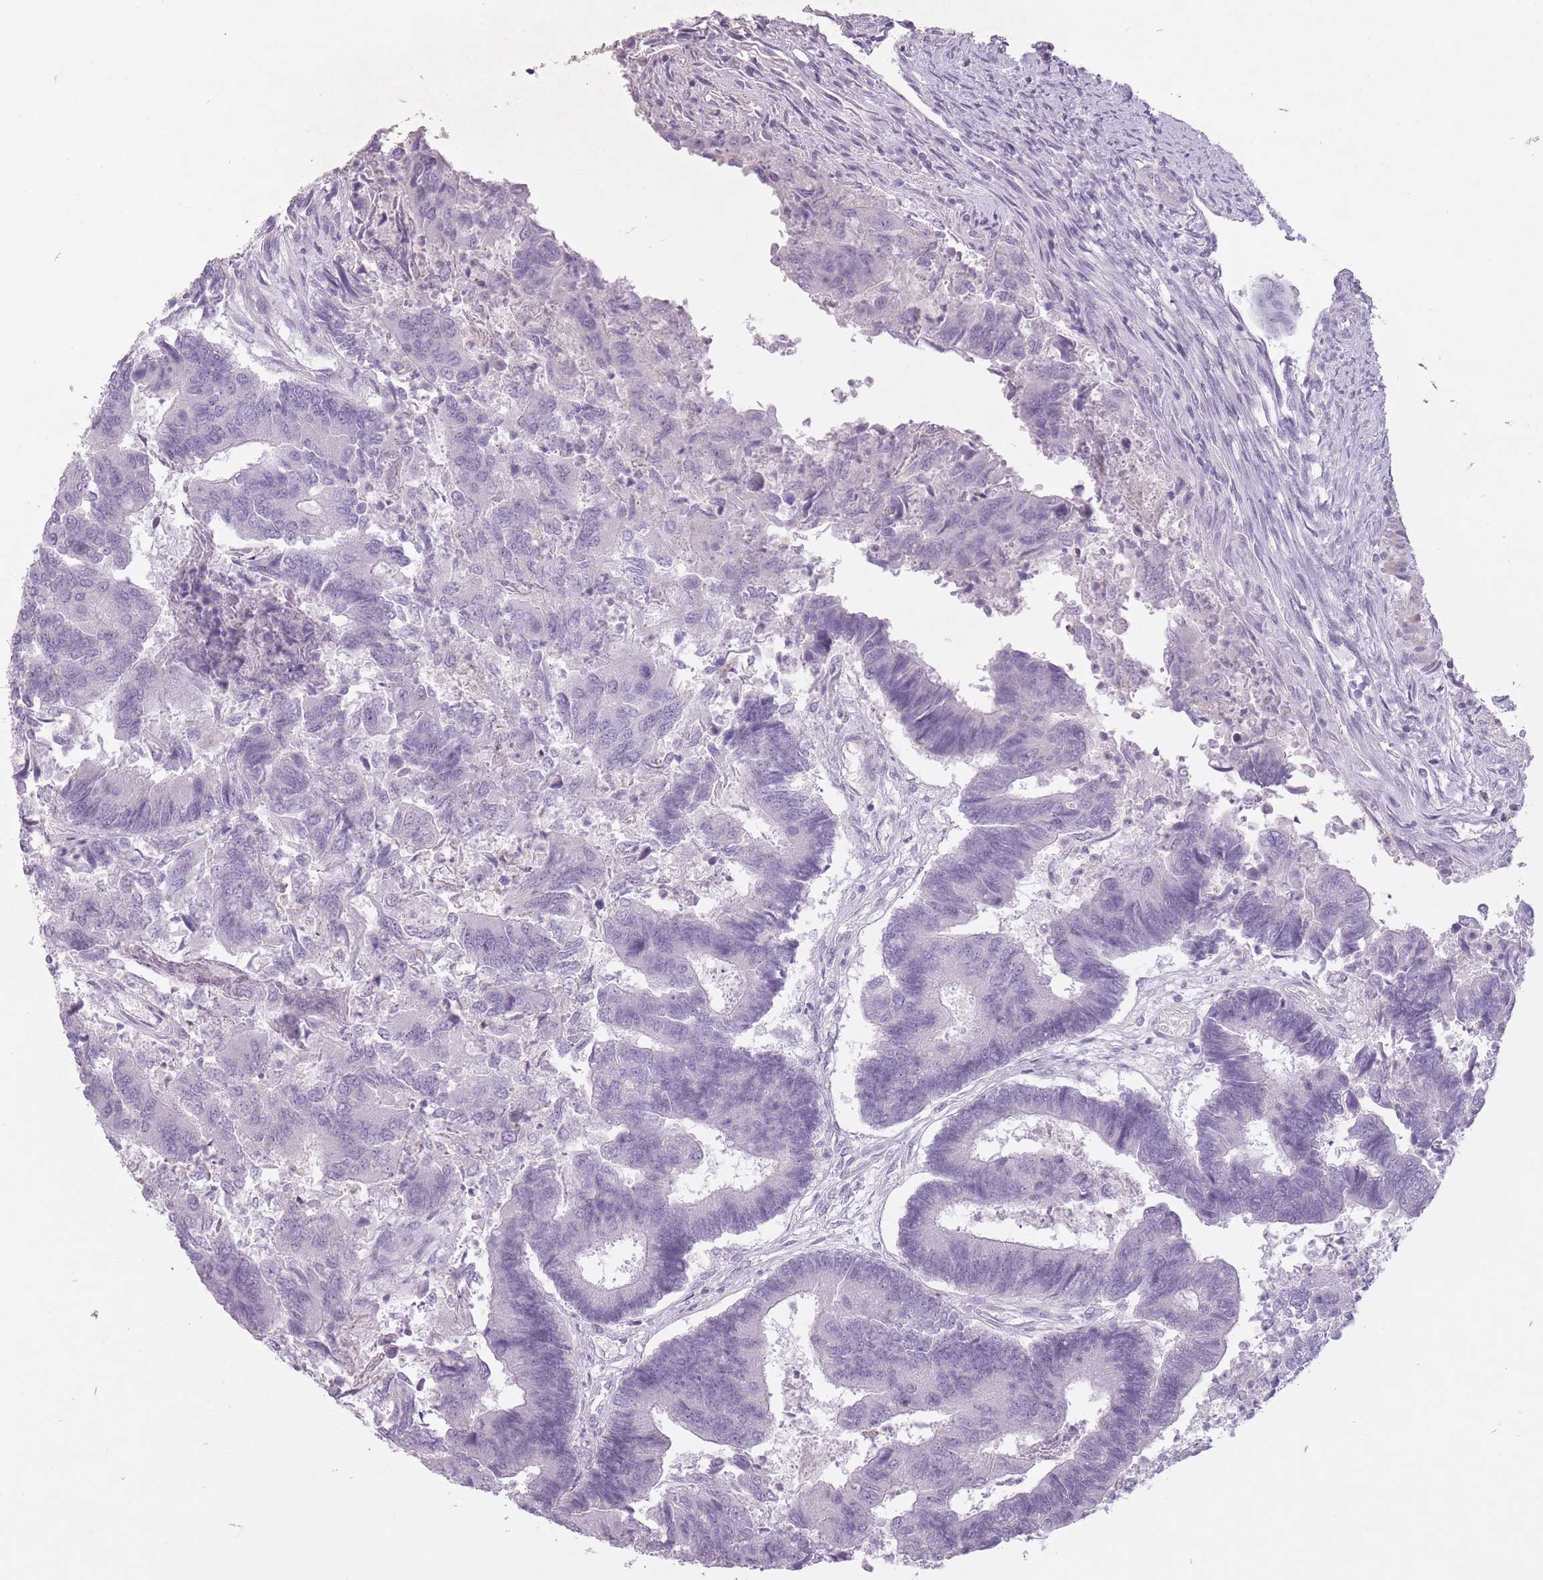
{"staining": {"intensity": "negative", "quantity": "none", "location": "none"}, "tissue": "colorectal cancer", "cell_type": "Tumor cells", "image_type": "cancer", "snomed": [{"axis": "morphology", "description": "Adenocarcinoma, NOS"}, {"axis": "topography", "description": "Colon"}], "caption": "DAB (3,3'-diaminobenzidine) immunohistochemical staining of human colorectal adenocarcinoma shows no significant staining in tumor cells.", "gene": "RFX4", "patient": {"sex": "female", "age": 67}}